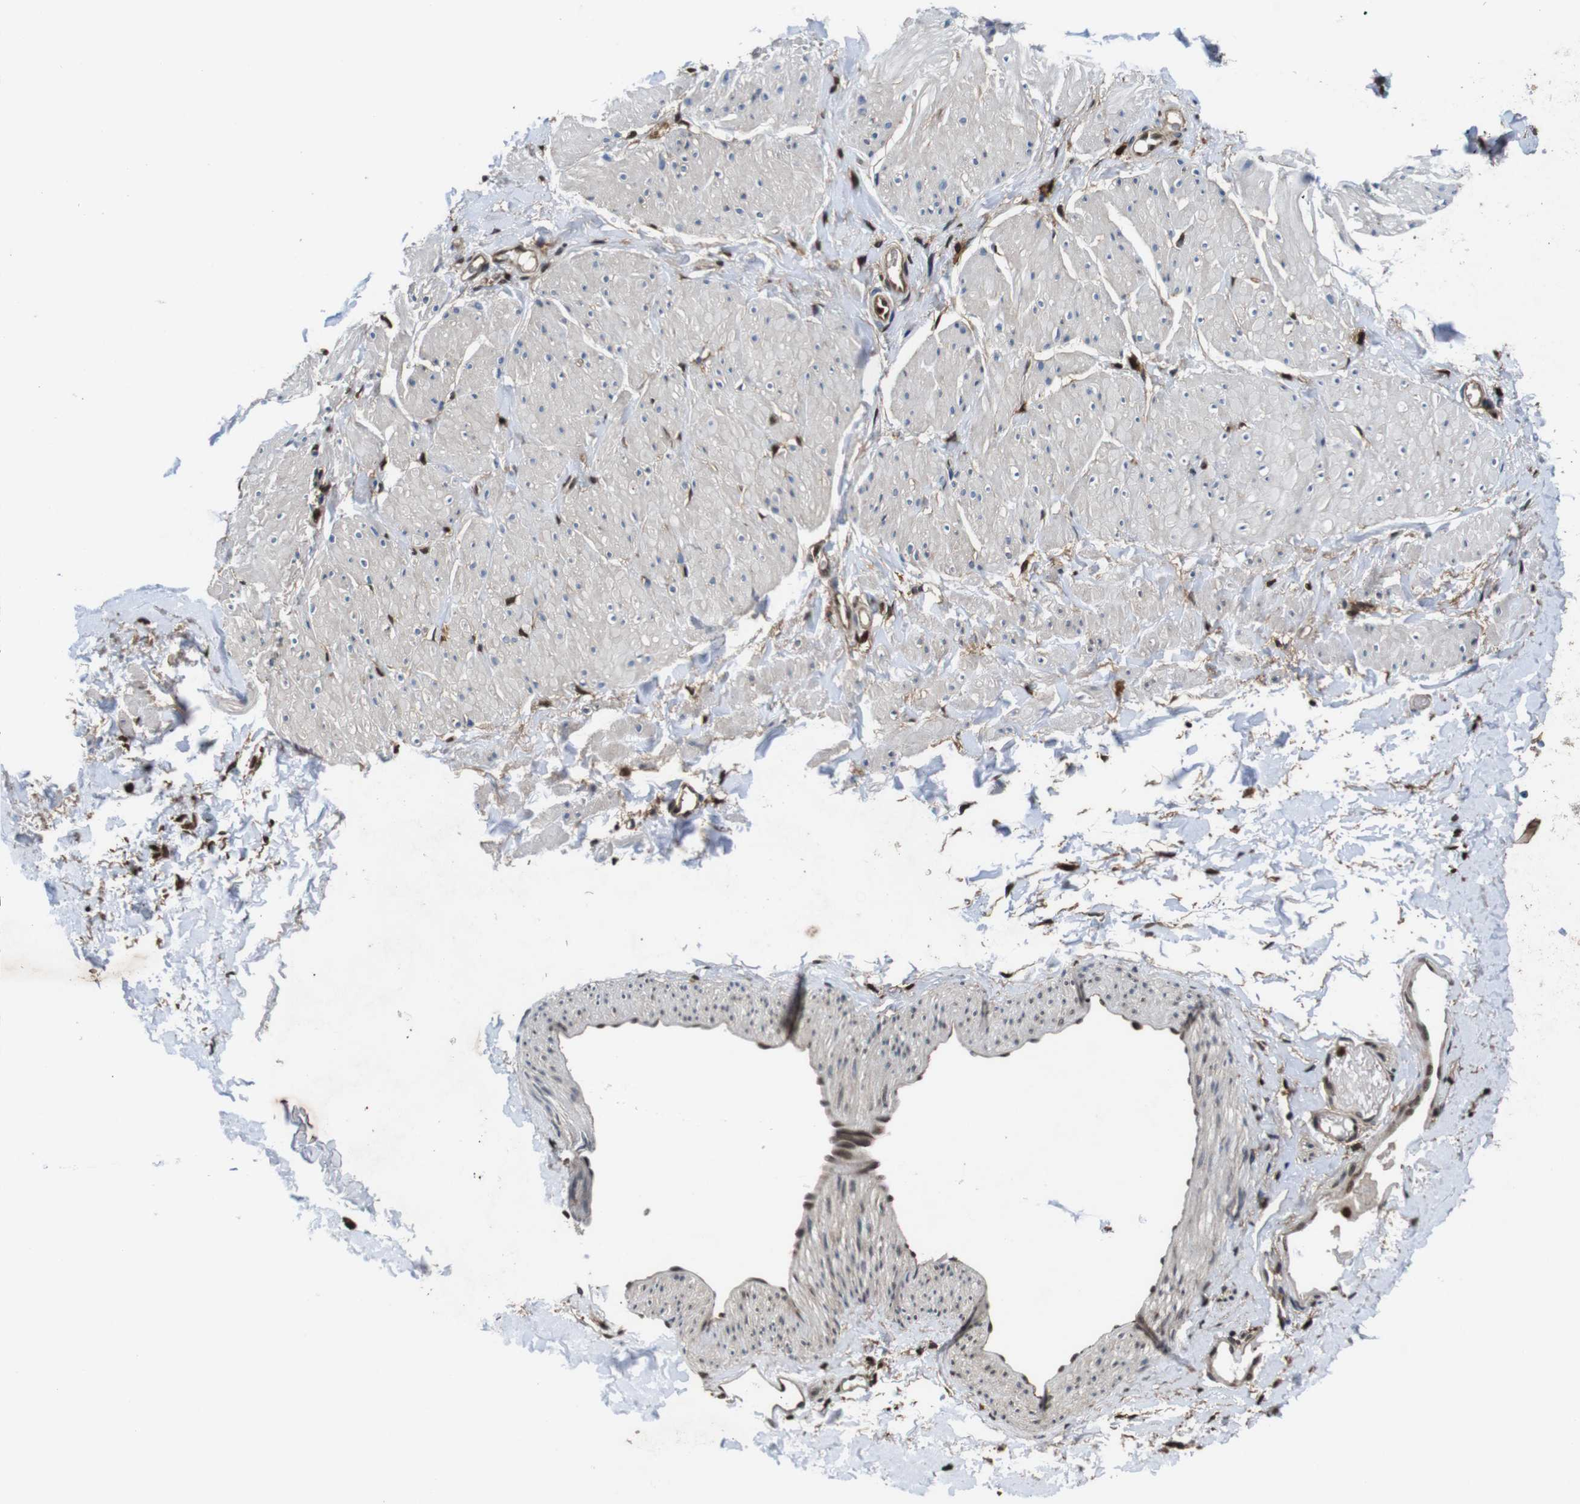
{"staining": {"intensity": "negative", "quantity": "none", "location": "none"}, "tissue": "smooth muscle", "cell_type": "Smooth muscle cells", "image_type": "normal", "snomed": [{"axis": "morphology", "description": "Normal tissue, NOS"}, {"axis": "topography", "description": "Smooth muscle"}], "caption": "DAB (3,3'-diaminobenzidine) immunohistochemical staining of benign human smooth muscle demonstrates no significant expression in smooth muscle cells. (Immunohistochemistry (ihc), brightfield microscopy, high magnification).", "gene": "ANXA1", "patient": {"sex": "male", "age": 16}}